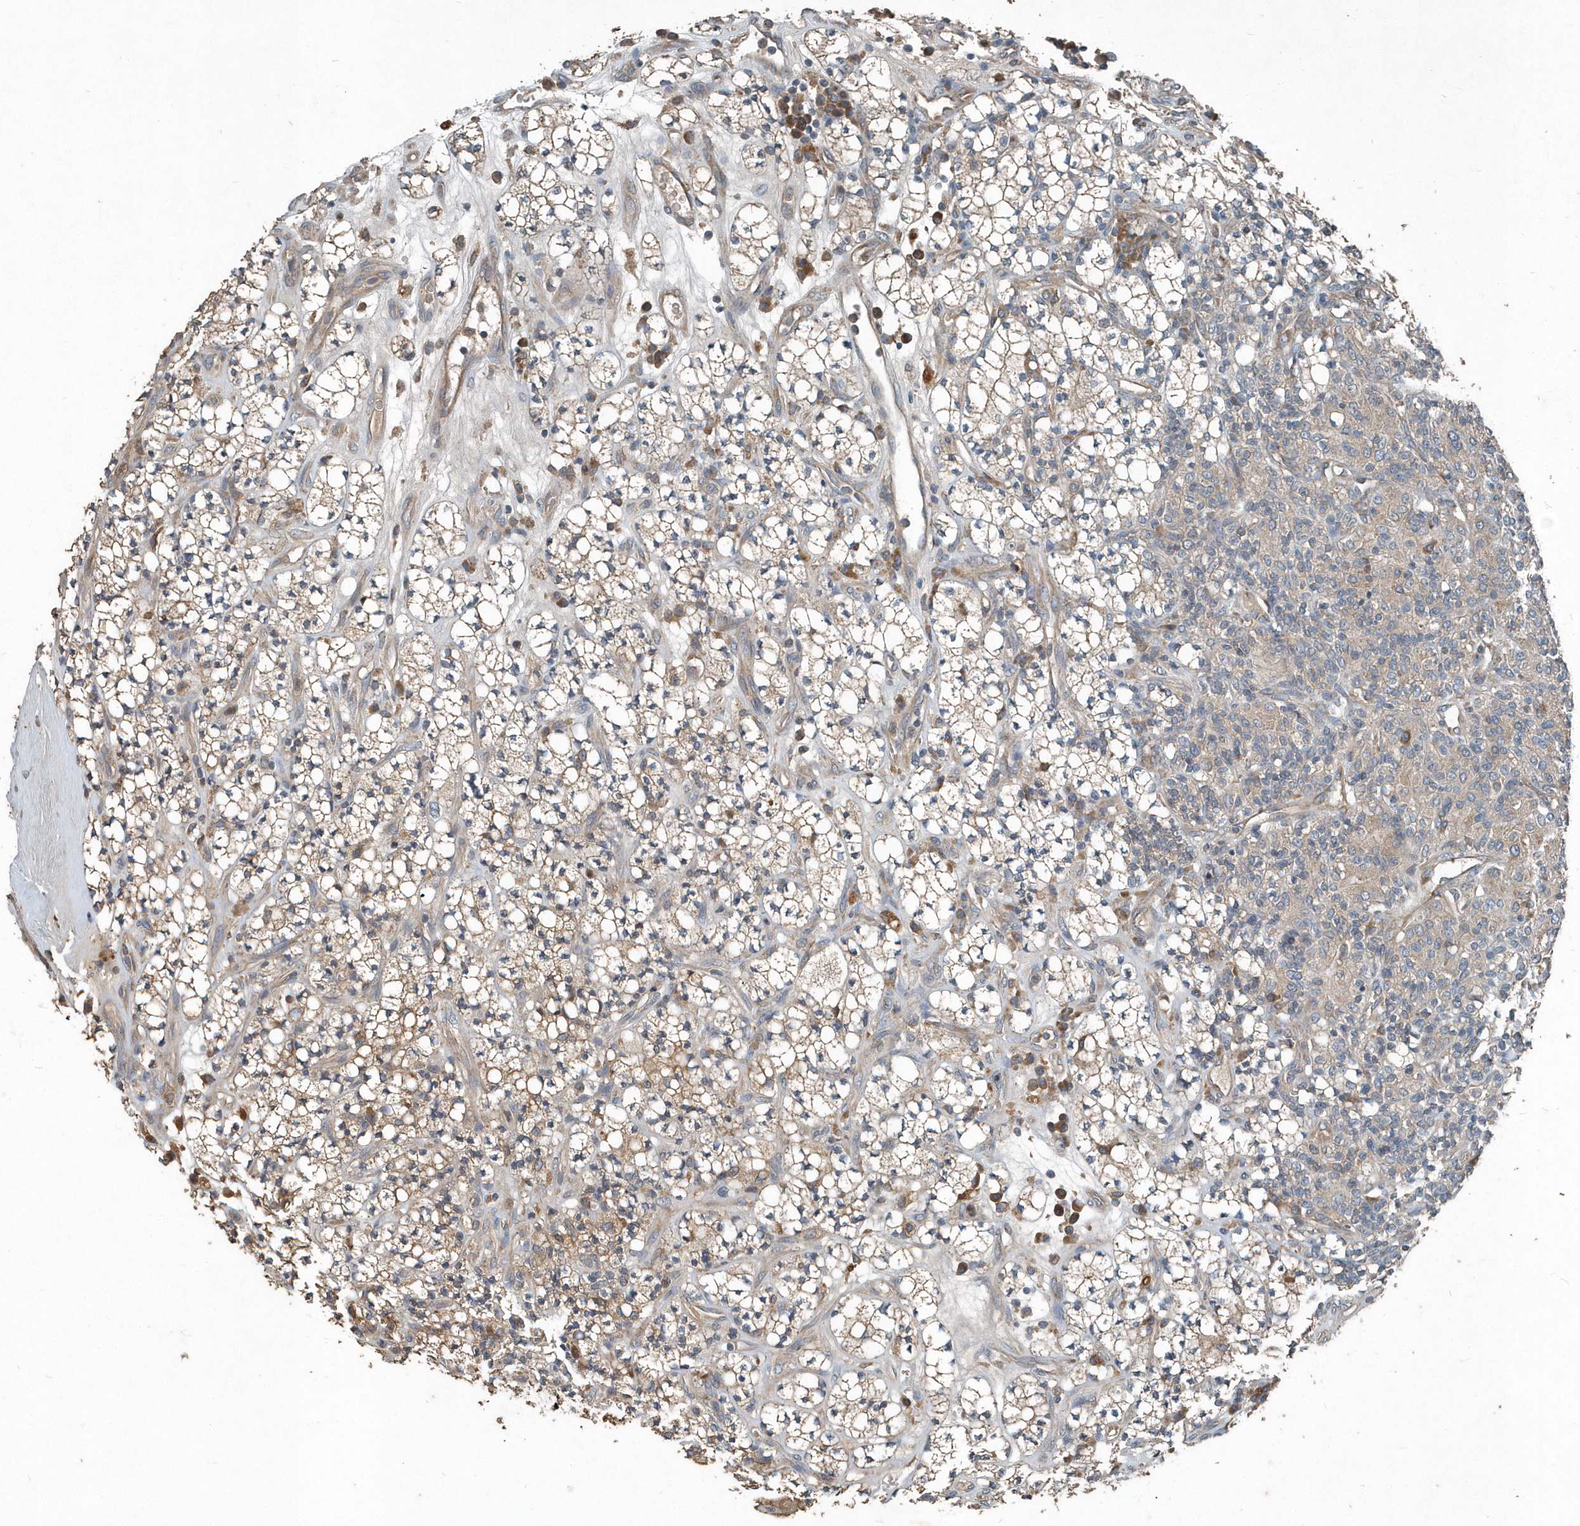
{"staining": {"intensity": "weak", "quantity": "25%-75%", "location": "cytoplasmic/membranous"}, "tissue": "renal cancer", "cell_type": "Tumor cells", "image_type": "cancer", "snomed": [{"axis": "morphology", "description": "Adenocarcinoma, NOS"}, {"axis": "topography", "description": "Kidney"}], "caption": "This is a photomicrograph of immunohistochemistry (IHC) staining of renal adenocarcinoma, which shows weak positivity in the cytoplasmic/membranous of tumor cells.", "gene": "SCFD2", "patient": {"sex": "male", "age": 77}}